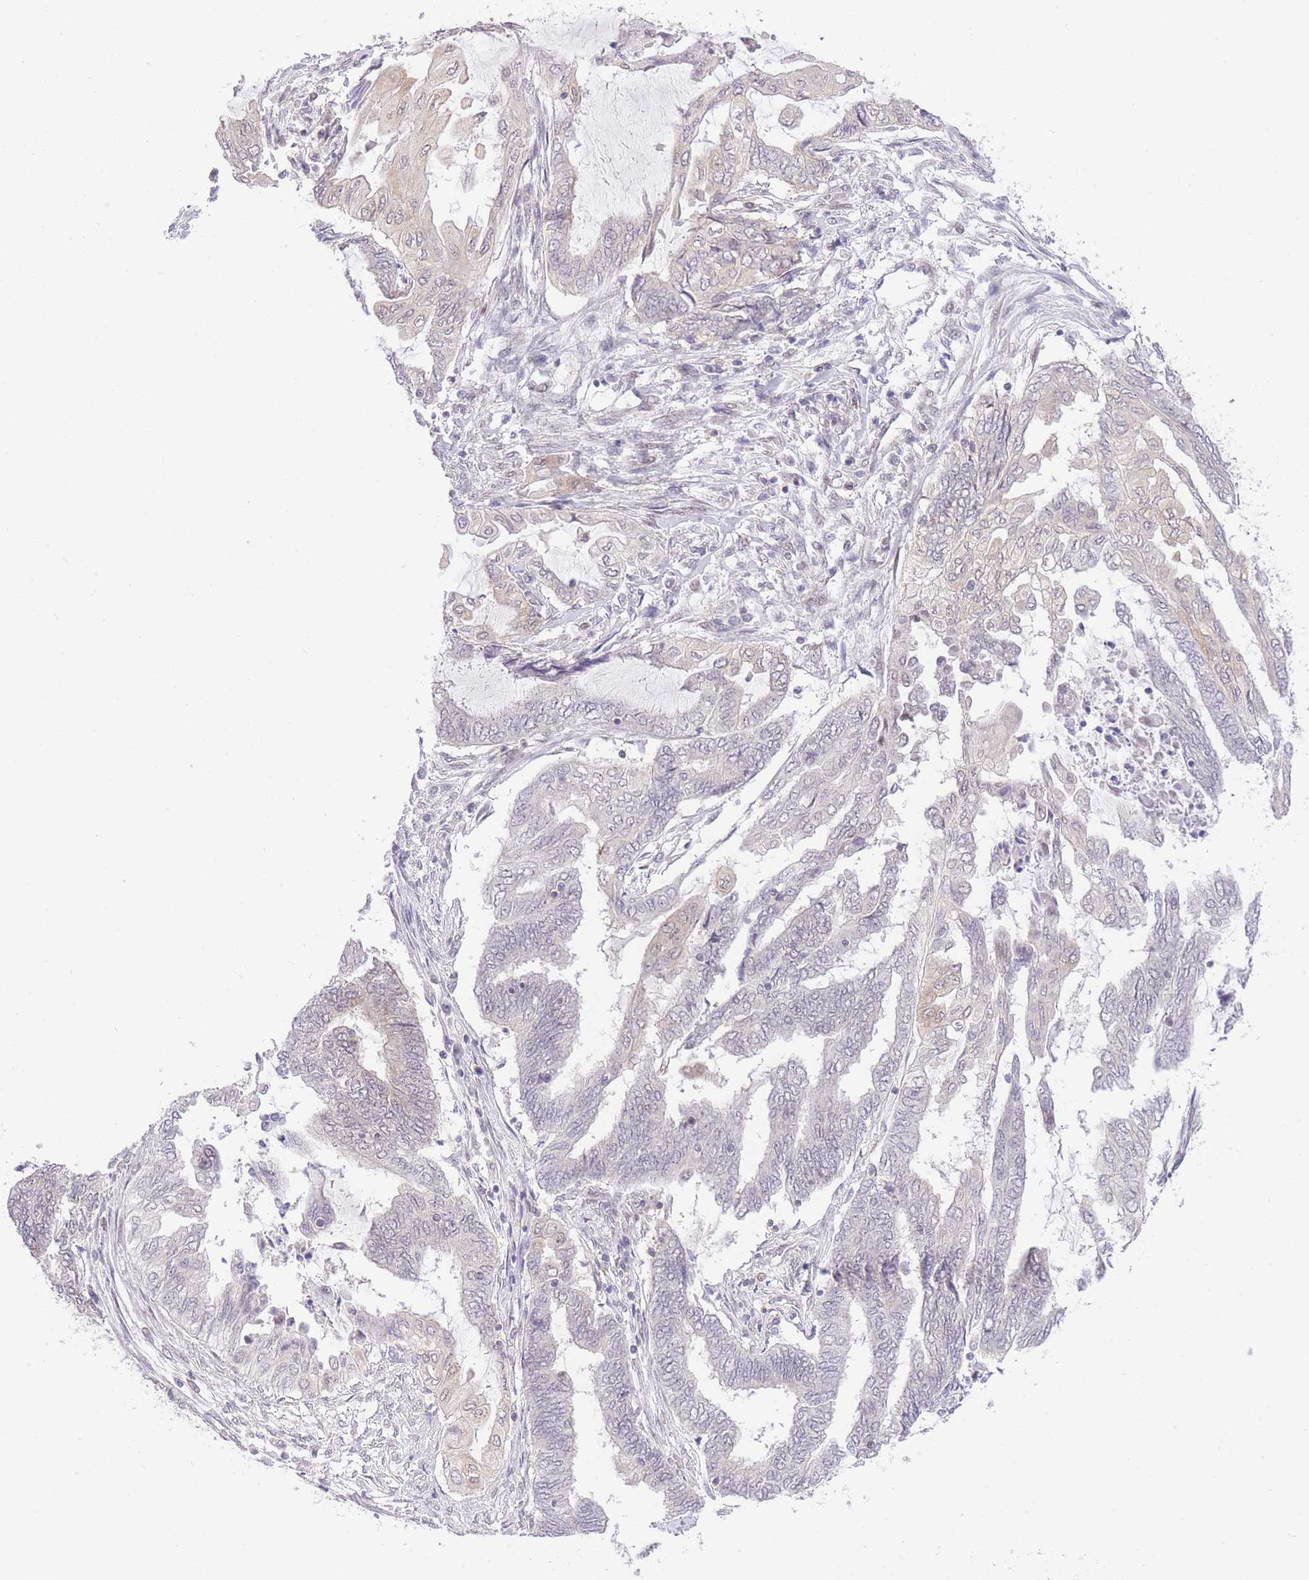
{"staining": {"intensity": "negative", "quantity": "none", "location": "none"}, "tissue": "endometrial cancer", "cell_type": "Tumor cells", "image_type": "cancer", "snomed": [{"axis": "morphology", "description": "Adenocarcinoma, NOS"}, {"axis": "topography", "description": "Uterus"}, {"axis": "topography", "description": "Endometrium"}], "caption": "Immunohistochemistry histopathology image of neoplastic tissue: human adenocarcinoma (endometrial) stained with DAB (3,3'-diaminobenzidine) displays no significant protein expression in tumor cells.", "gene": "STK39", "patient": {"sex": "female", "age": 70}}